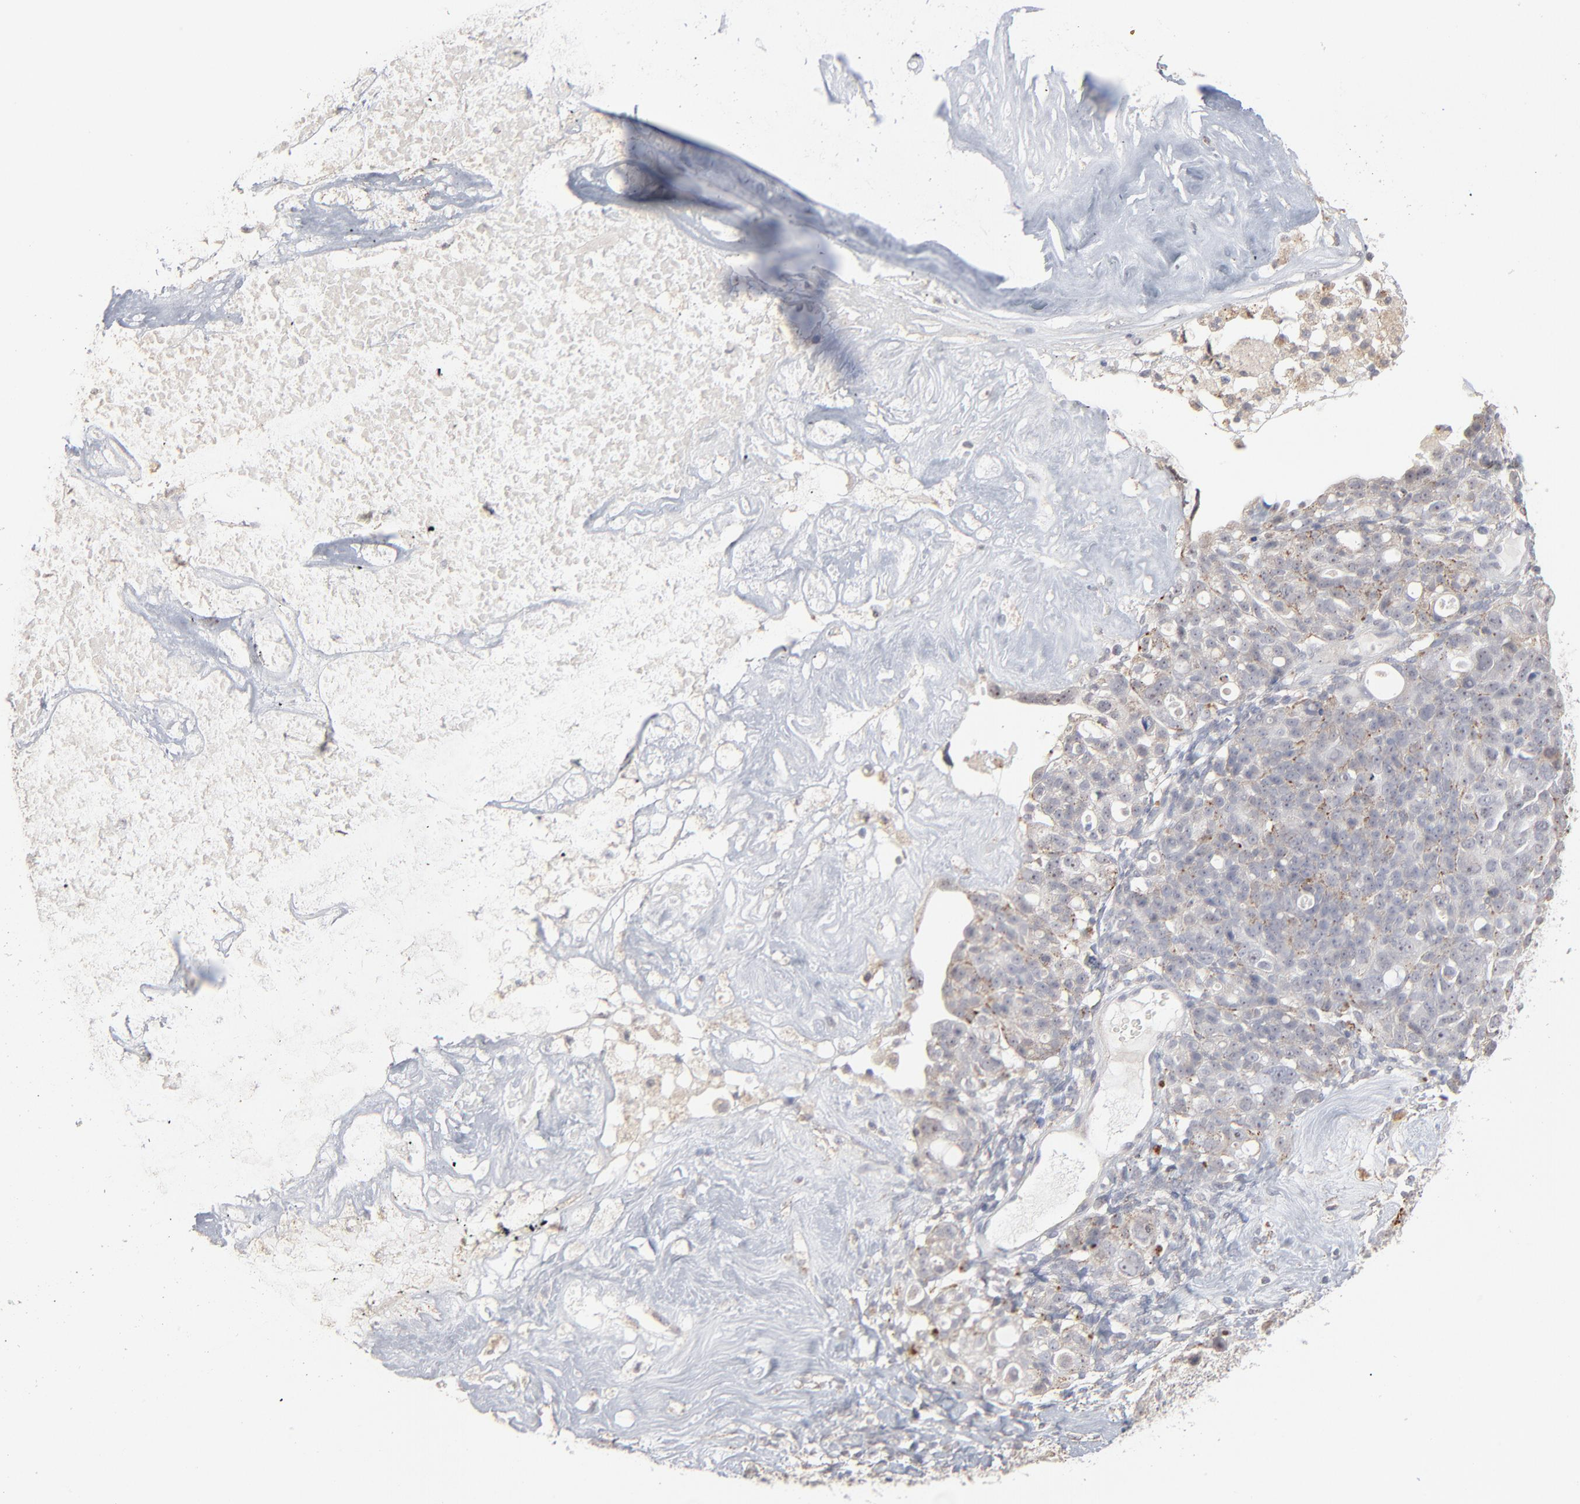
{"staining": {"intensity": "weak", "quantity": ">75%", "location": "cytoplasmic/membranous"}, "tissue": "ovarian cancer", "cell_type": "Tumor cells", "image_type": "cancer", "snomed": [{"axis": "morphology", "description": "Cystadenocarcinoma, serous, NOS"}, {"axis": "topography", "description": "Ovary"}], "caption": "Immunohistochemical staining of serous cystadenocarcinoma (ovarian) exhibits weak cytoplasmic/membranous protein expression in approximately >75% of tumor cells. (DAB (3,3'-diaminobenzidine) IHC, brown staining for protein, blue staining for nuclei).", "gene": "POMT2", "patient": {"sex": "female", "age": 66}}